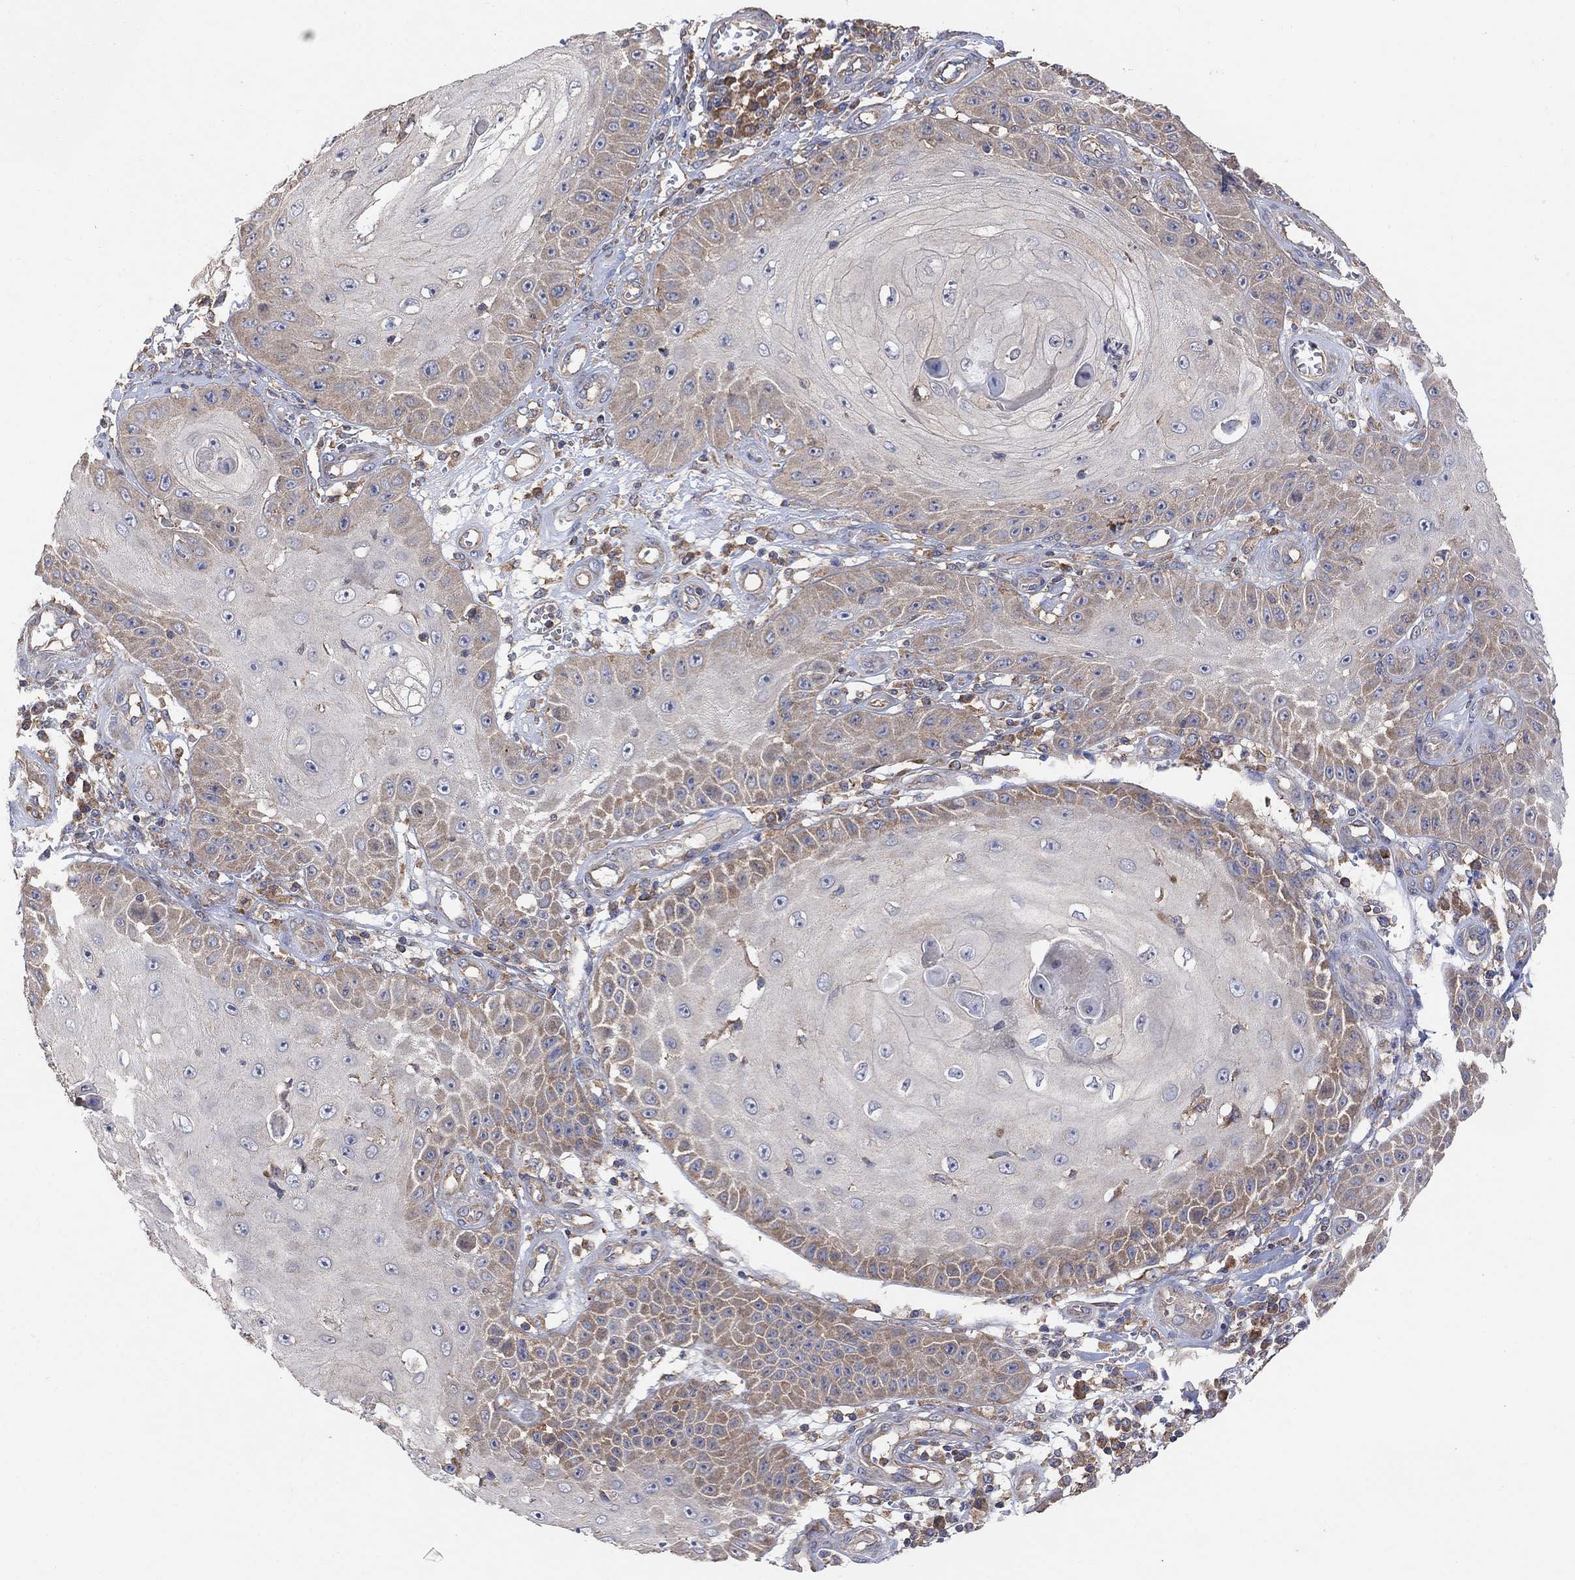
{"staining": {"intensity": "weak", "quantity": "25%-75%", "location": "cytoplasmic/membranous"}, "tissue": "skin cancer", "cell_type": "Tumor cells", "image_type": "cancer", "snomed": [{"axis": "morphology", "description": "Squamous cell carcinoma, NOS"}, {"axis": "topography", "description": "Skin"}], "caption": "Immunohistochemical staining of squamous cell carcinoma (skin) reveals low levels of weak cytoplasmic/membranous protein staining in about 25%-75% of tumor cells.", "gene": "BLOC1S3", "patient": {"sex": "male", "age": 70}}